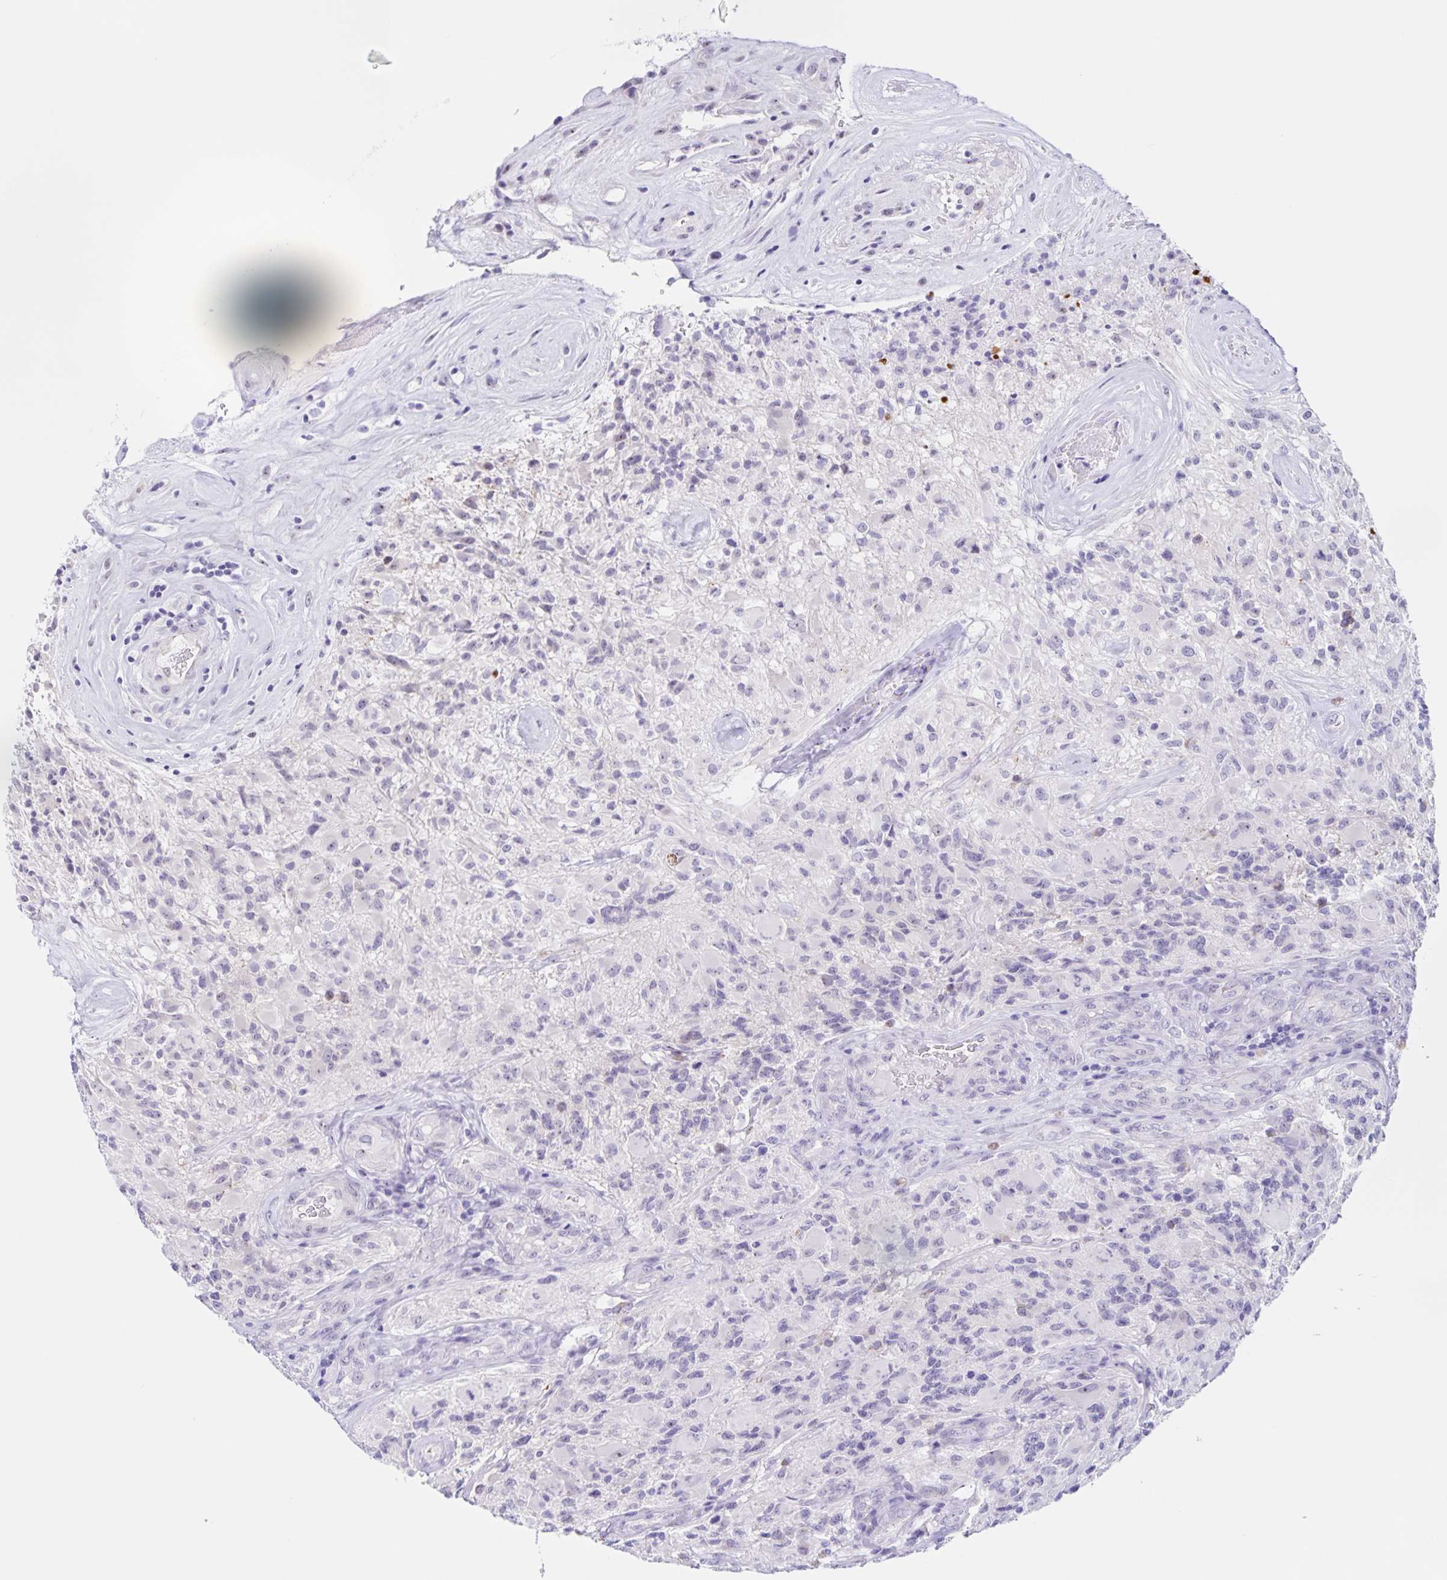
{"staining": {"intensity": "negative", "quantity": "none", "location": "none"}, "tissue": "glioma", "cell_type": "Tumor cells", "image_type": "cancer", "snomed": [{"axis": "morphology", "description": "Glioma, malignant, High grade"}, {"axis": "topography", "description": "Brain"}], "caption": "The immunohistochemistry micrograph has no significant expression in tumor cells of high-grade glioma (malignant) tissue.", "gene": "FAM170A", "patient": {"sex": "female", "age": 65}}